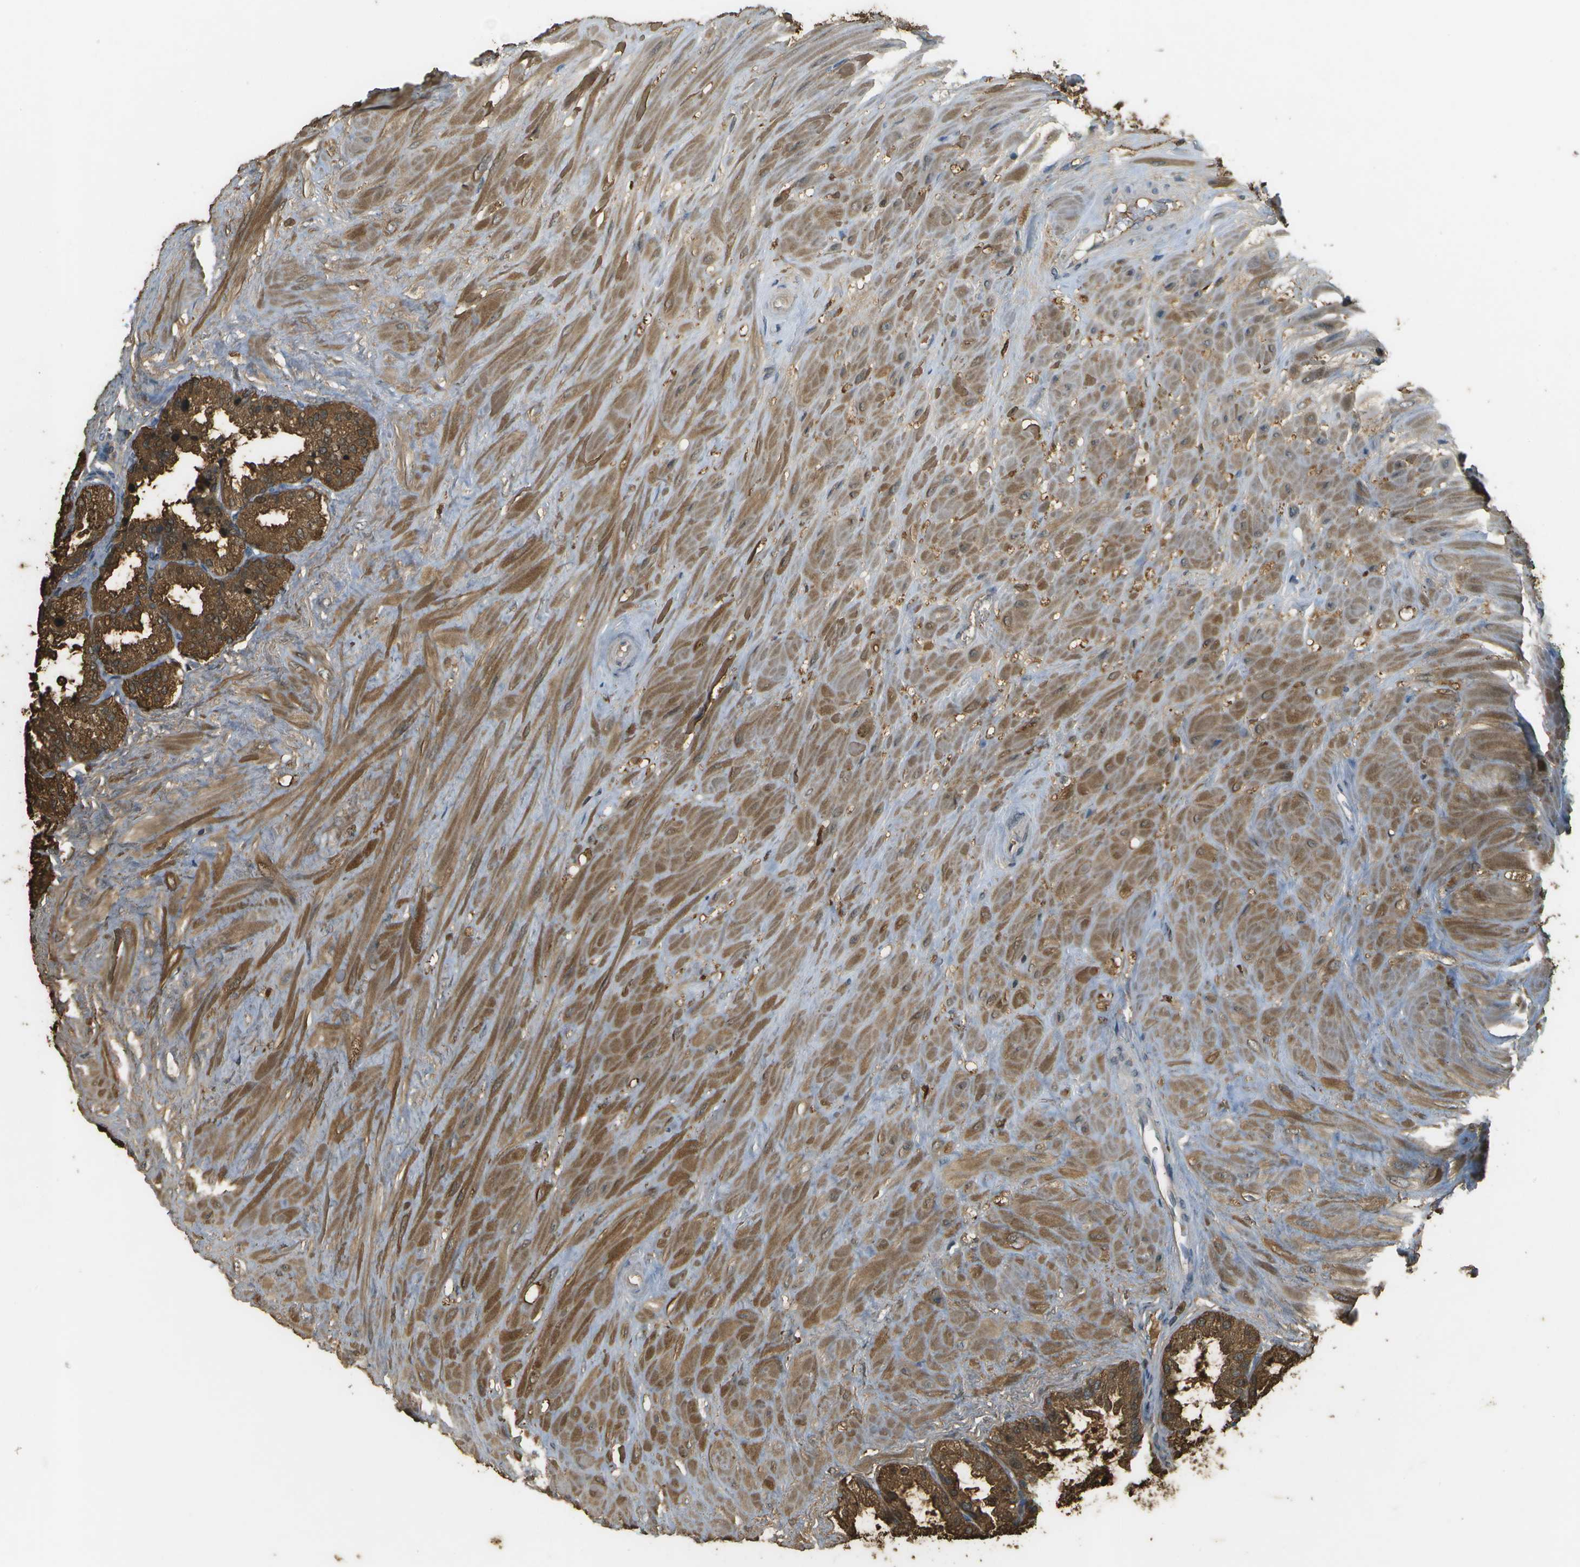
{"staining": {"intensity": "strong", "quantity": ">75%", "location": "cytoplasmic/membranous"}, "tissue": "seminal vesicle", "cell_type": "Glandular cells", "image_type": "normal", "snomed": [{"axis": "morphology", "description": "Normal tissue, NOS"}, {"axis": "topography", "description": "Seminal veicle"}], "caption": "Immunohistochemistry of normal seminal vesicle exhibits high levels of strong cytoplasmic/membranous staining in about >75% of glandular cells.", "gene": "CDH23", "patient": {"sex": "male", "age": 46}}